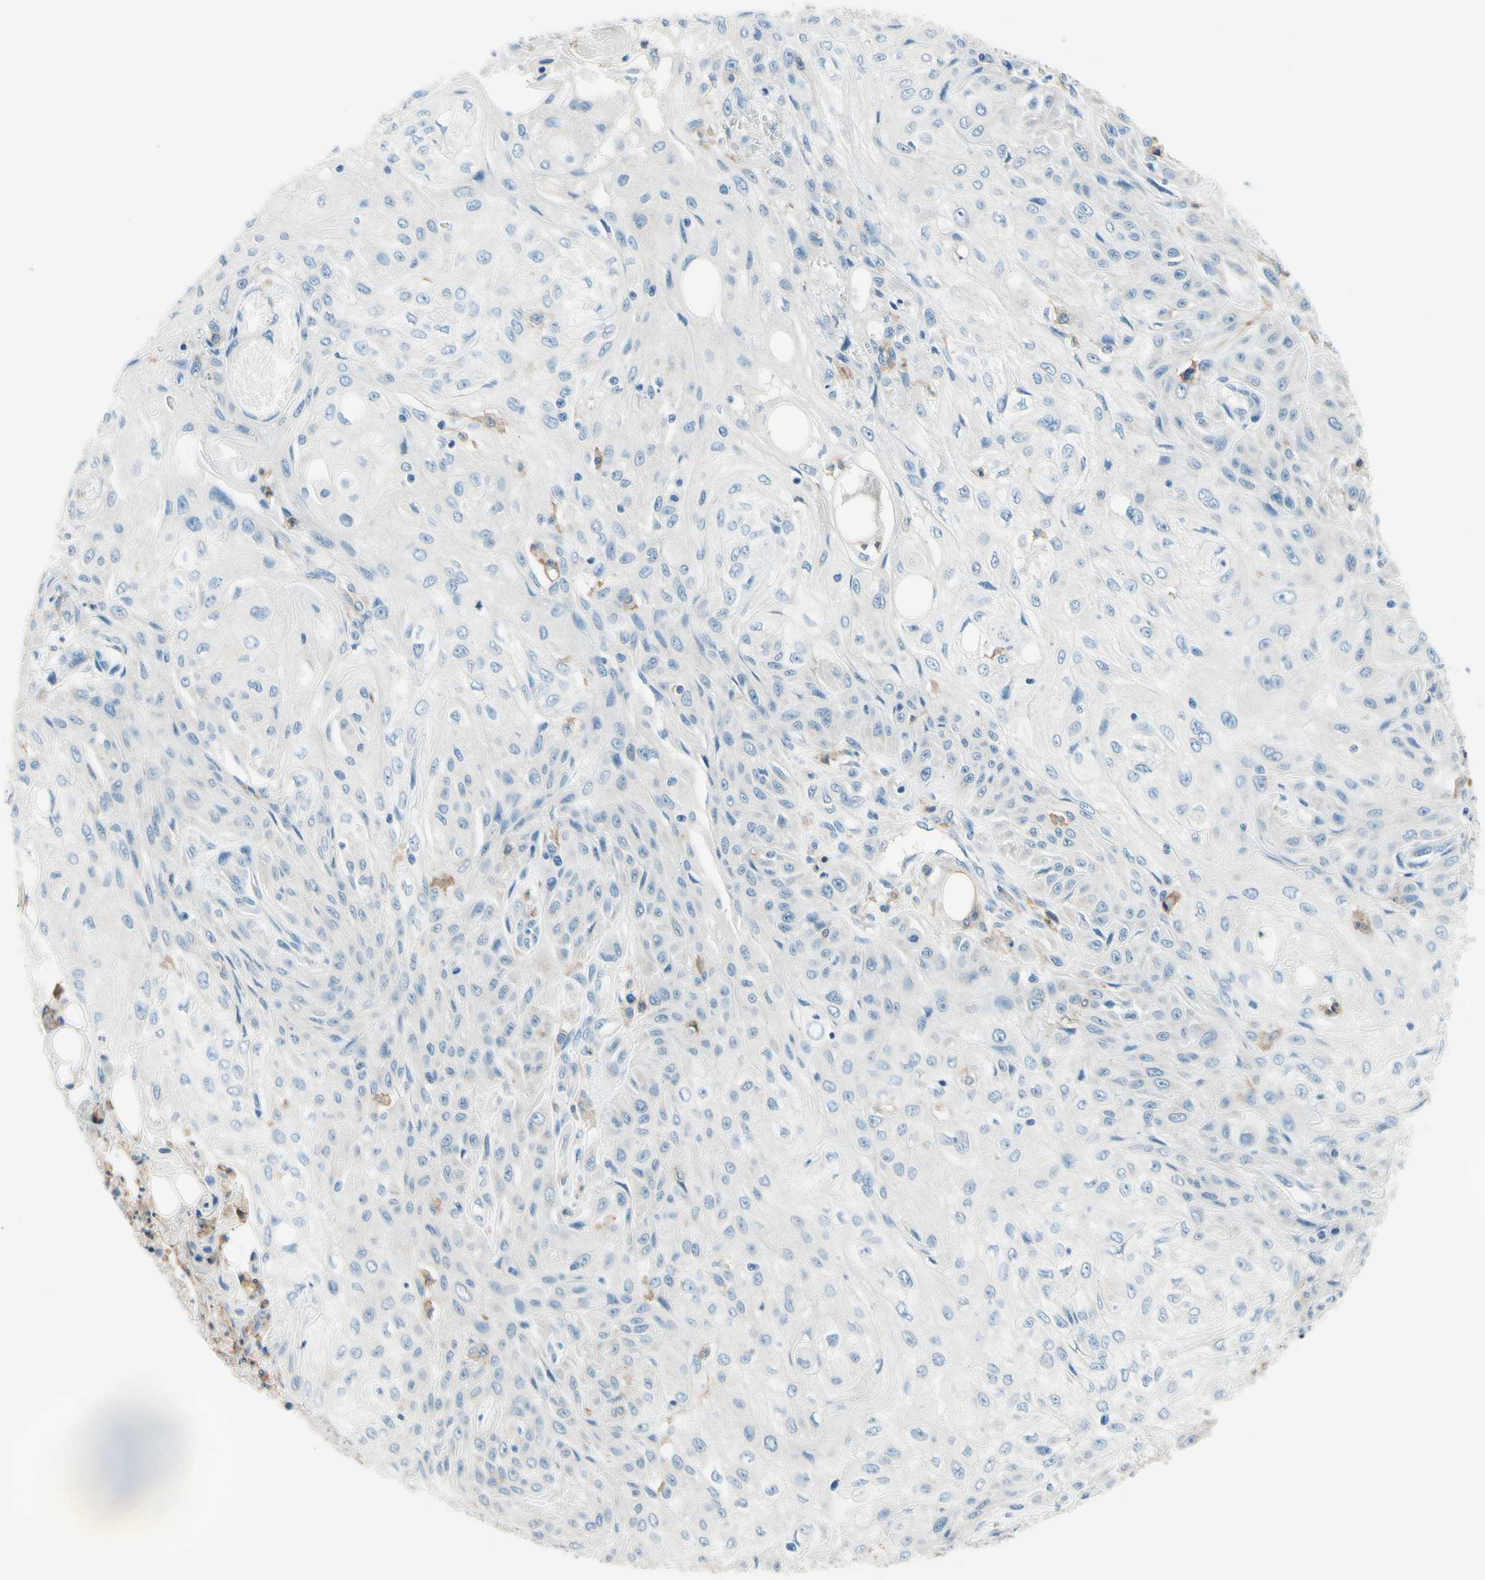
{"staining": {"intensity": "negative", "quantity": "none", "location": "none"}, "tissue": "skin cancer", "cell_type": "Tumor cells", "image_type": "cancer", "snomed": [{"axis": "morphology", "description": "Squamous cell carcinoma, NOS"}, {"axis": "topography", "description": "Skin"}], "caption": "DAB immunohistochemical staining of human squamous cell carcinoma (skin) displays no significant staining in tumor cells. Nuclei are stained in blue.", "gene": "SIGLEC9", "patient": {"sex": "male", "age": 75}}